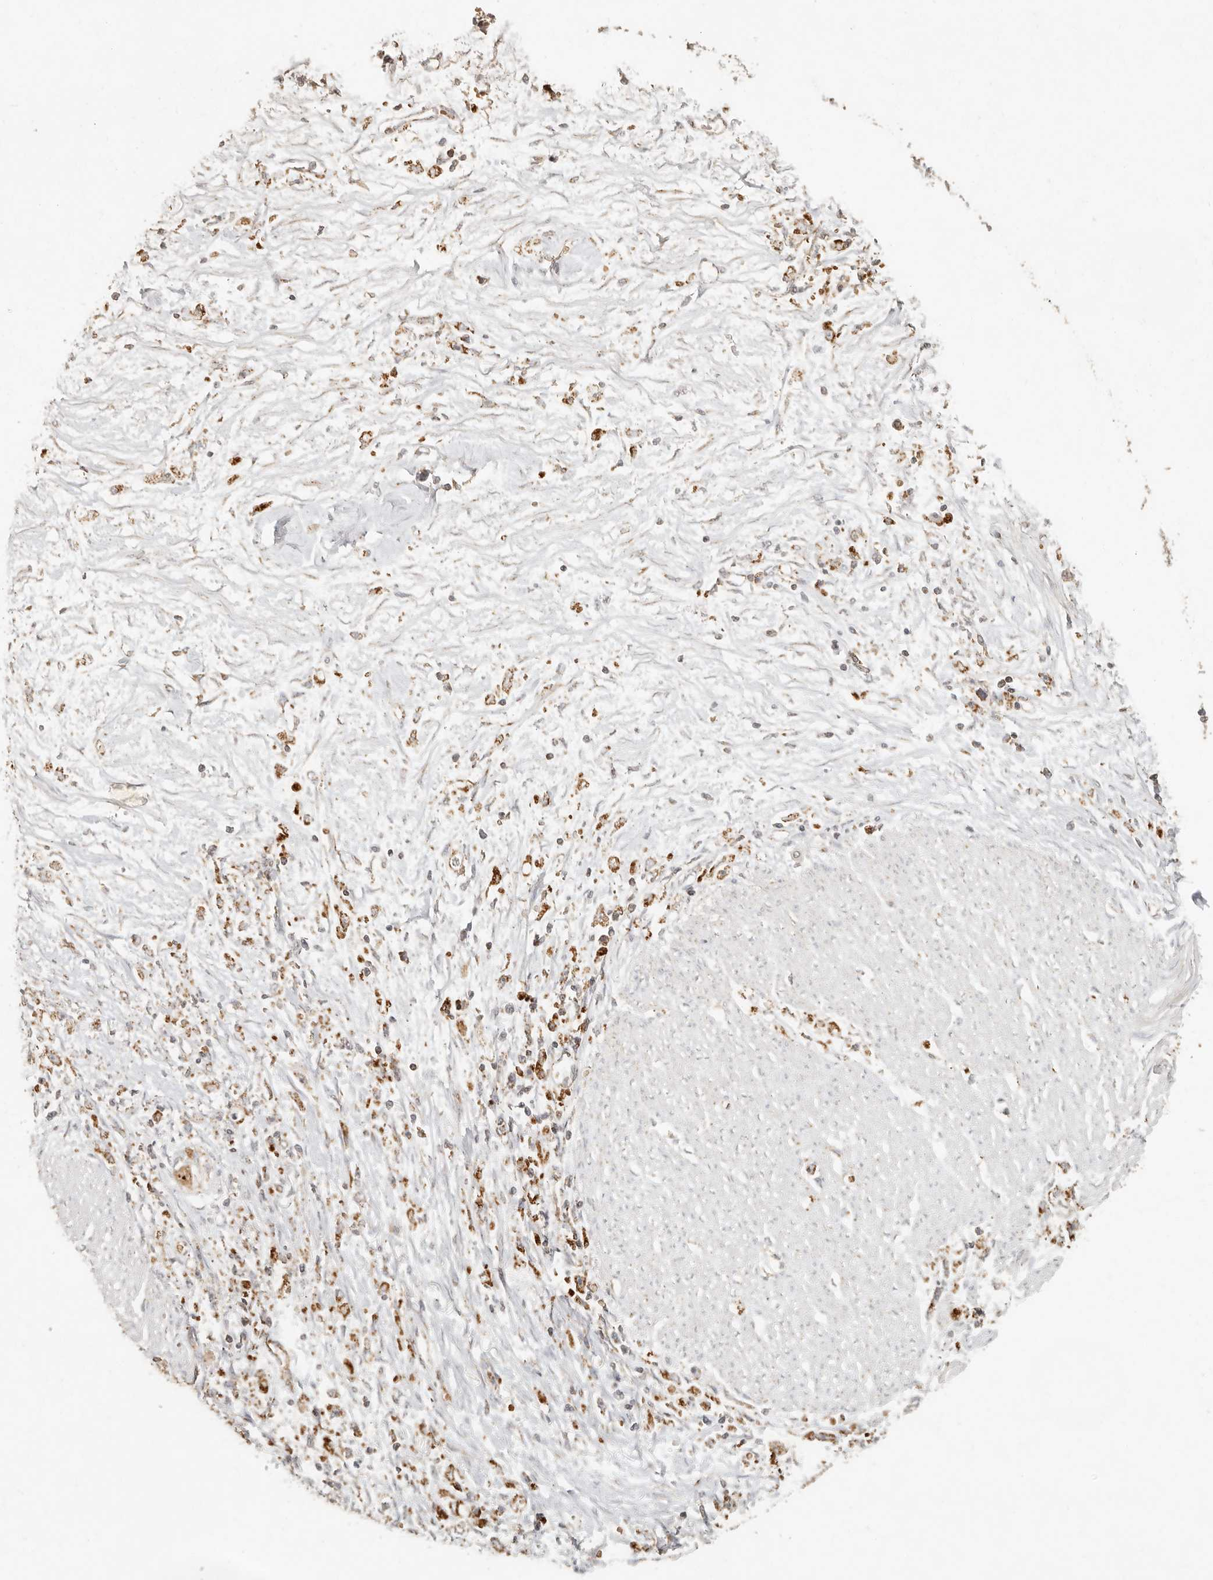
{"staining": {"intensity": "moderate", "quantity": ">75%", "location": "cytoplasmic/membranous"}, "tissue": "stomach cancer", "cell_type": "Tumor cells", "image_type": "cancer", "snomed": [{"axis": "morphology", "description": "Adenocarcinoma, NOS"}, {"axis": "topography", "description": "Stomach"}], "caption": "Stomach adenocarcinoma stained with DAB immunohistochemistry (IHC) demonstrates medium levels of moderate cytoplasmic/membranous positivity in approximately >75% of tumor cells.", "gene": "MRPL55", "patient": {"sex": "female", "age": 59}}